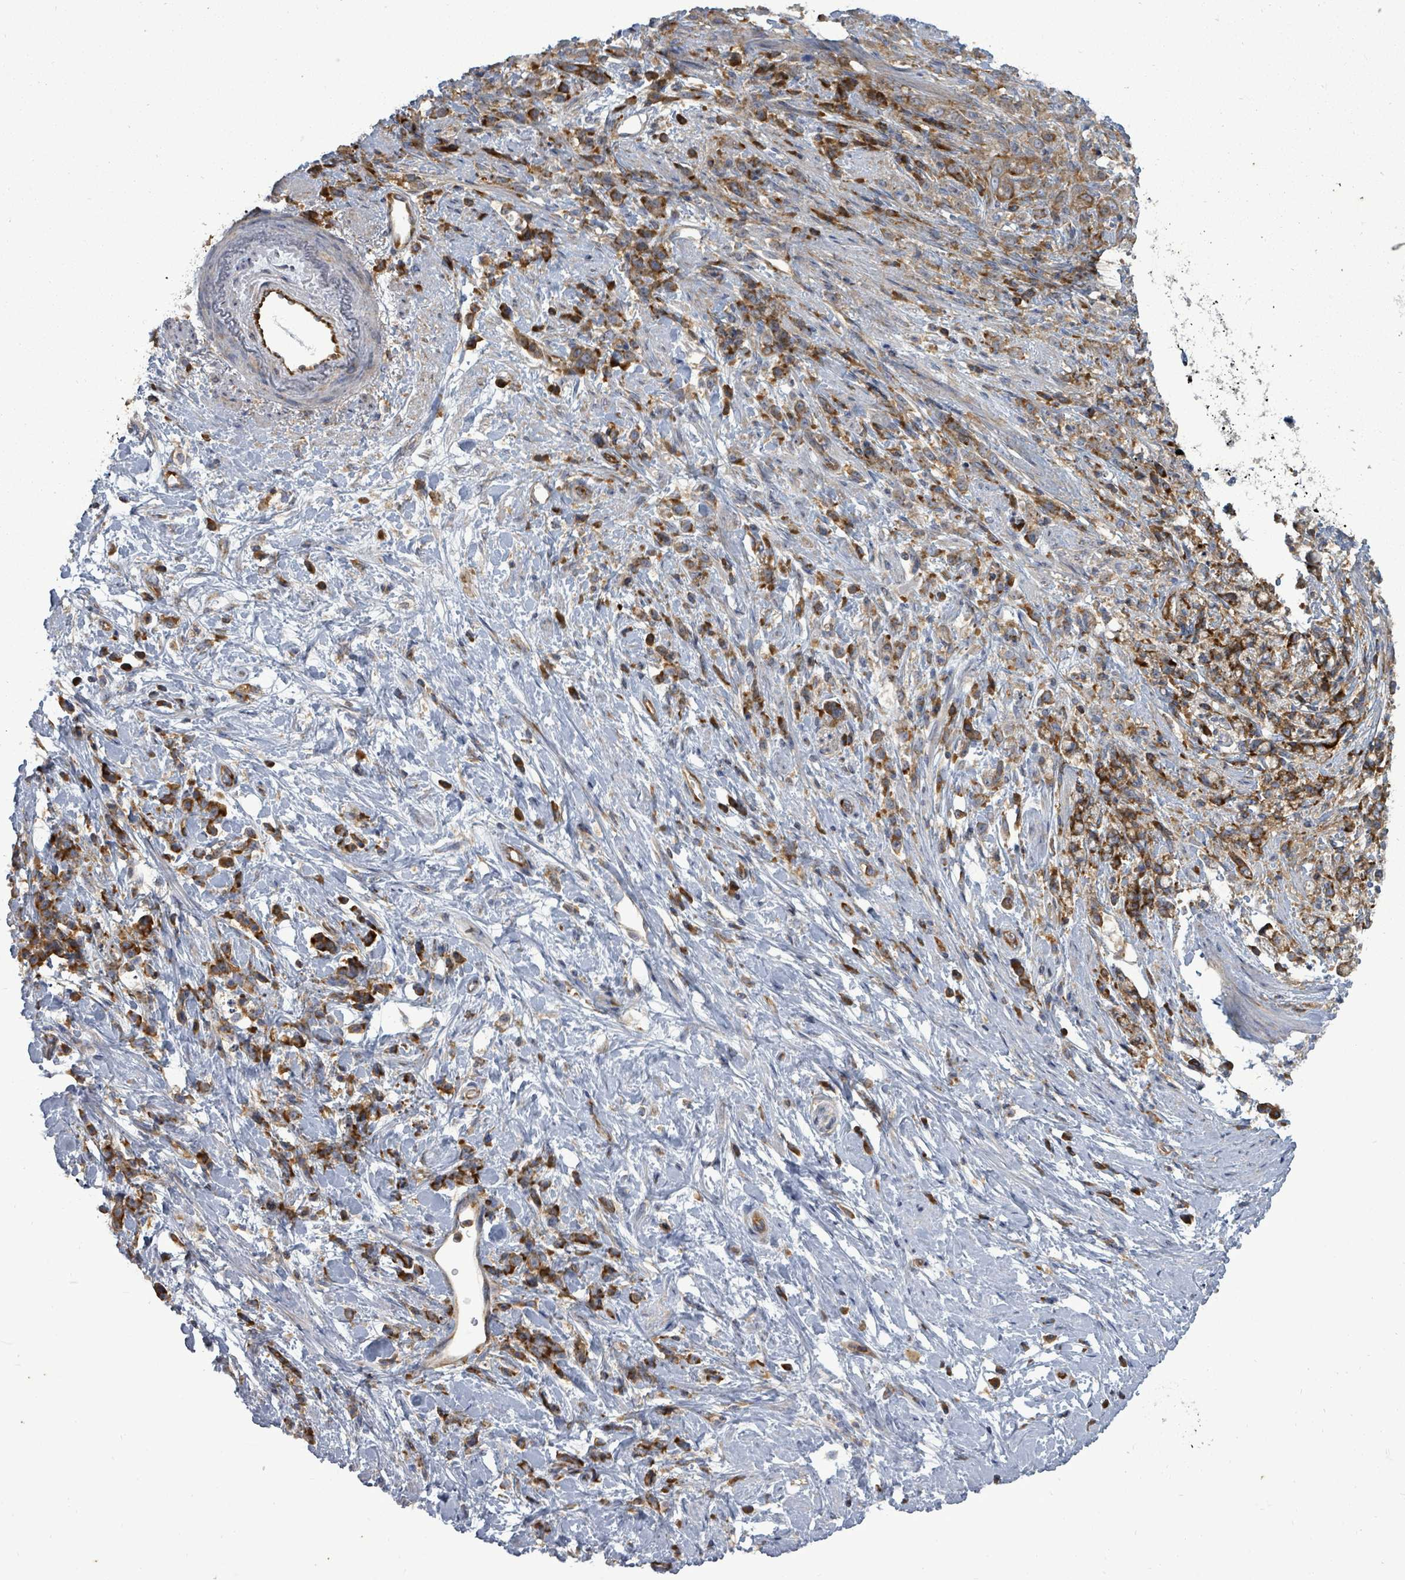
{"staining": {"intensity": "strong", "quantity": "25%-75%", "location": "cytoplasmic/membranous"}, "tissue": "stomach cancer", "cell_type": "Tumor cells", "image_type": "cancer", "snomed": [{"axis": "morphology", "description": "Adenocarcinoma, NOS"}, {"axis": "topography", "description": "Stomach"}], "caption": "Approximately 25%-75% of tumor cells in adenocarcinoma (stomach) show strong cytoplasmic/membranous protein expression as visualized by brown immunohistochemical staining.", "gene": "EIF3C", "patient": {"sex": "female", "age": 60}}